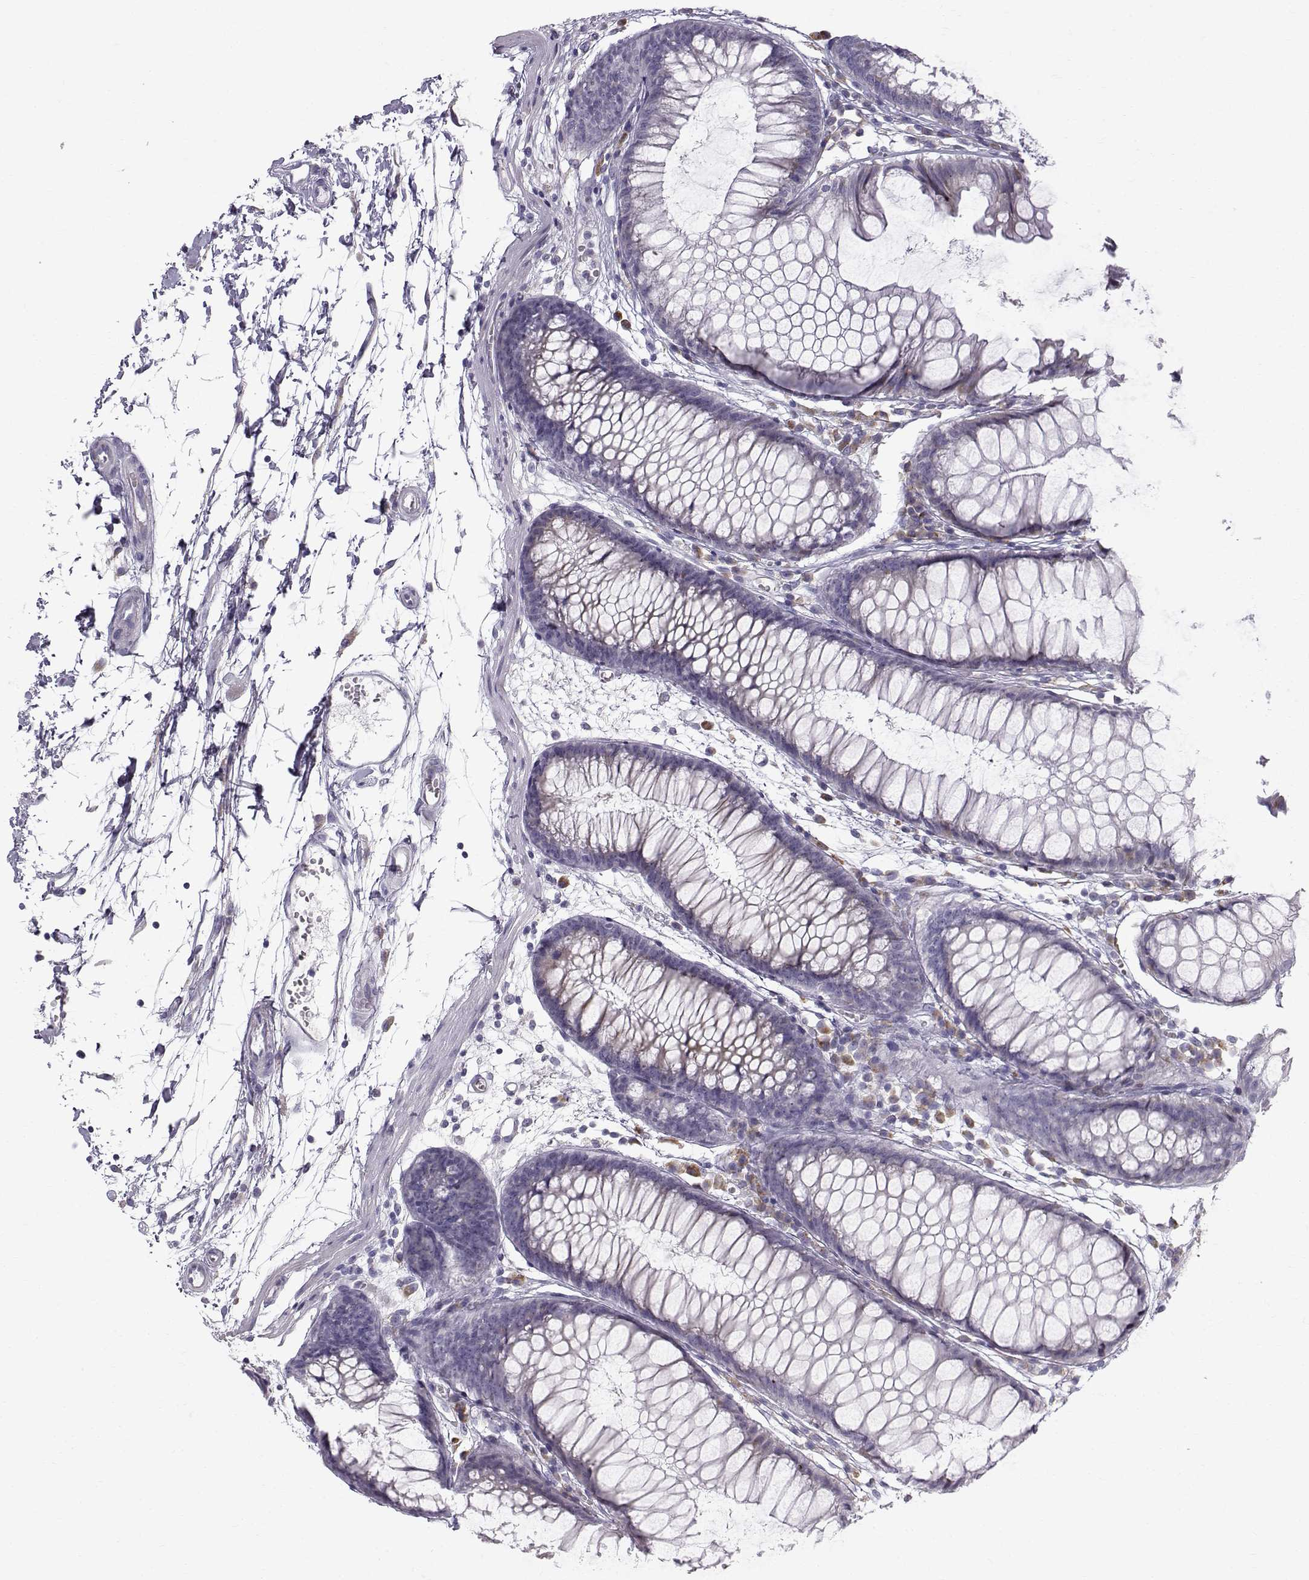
{"staining": {"intensity": "negative", "quantity": "none", "location": "none"}, "tissue": "colon", "cell_type": "Endothelial cells", "image_type": "normal", "snomed": [{"axis": "morphology", "description": "Normal tissue, NOS"}, {"axis": "morphology", "description": "Adenocarcinoma, NOS"}, {"axis": "topography", "description": "Colon"}], "caption": "DAB immunohistochemical staining of normal colon exhibits no significant positivity in endothelial cells. Brightfield microscopy of immunohistochemistry stained with DAB (brown) and hematoxylin (blue), captured at high magnification.", "gene": "ROPN1B", "patient": {"sex": "male", "age": 65}}